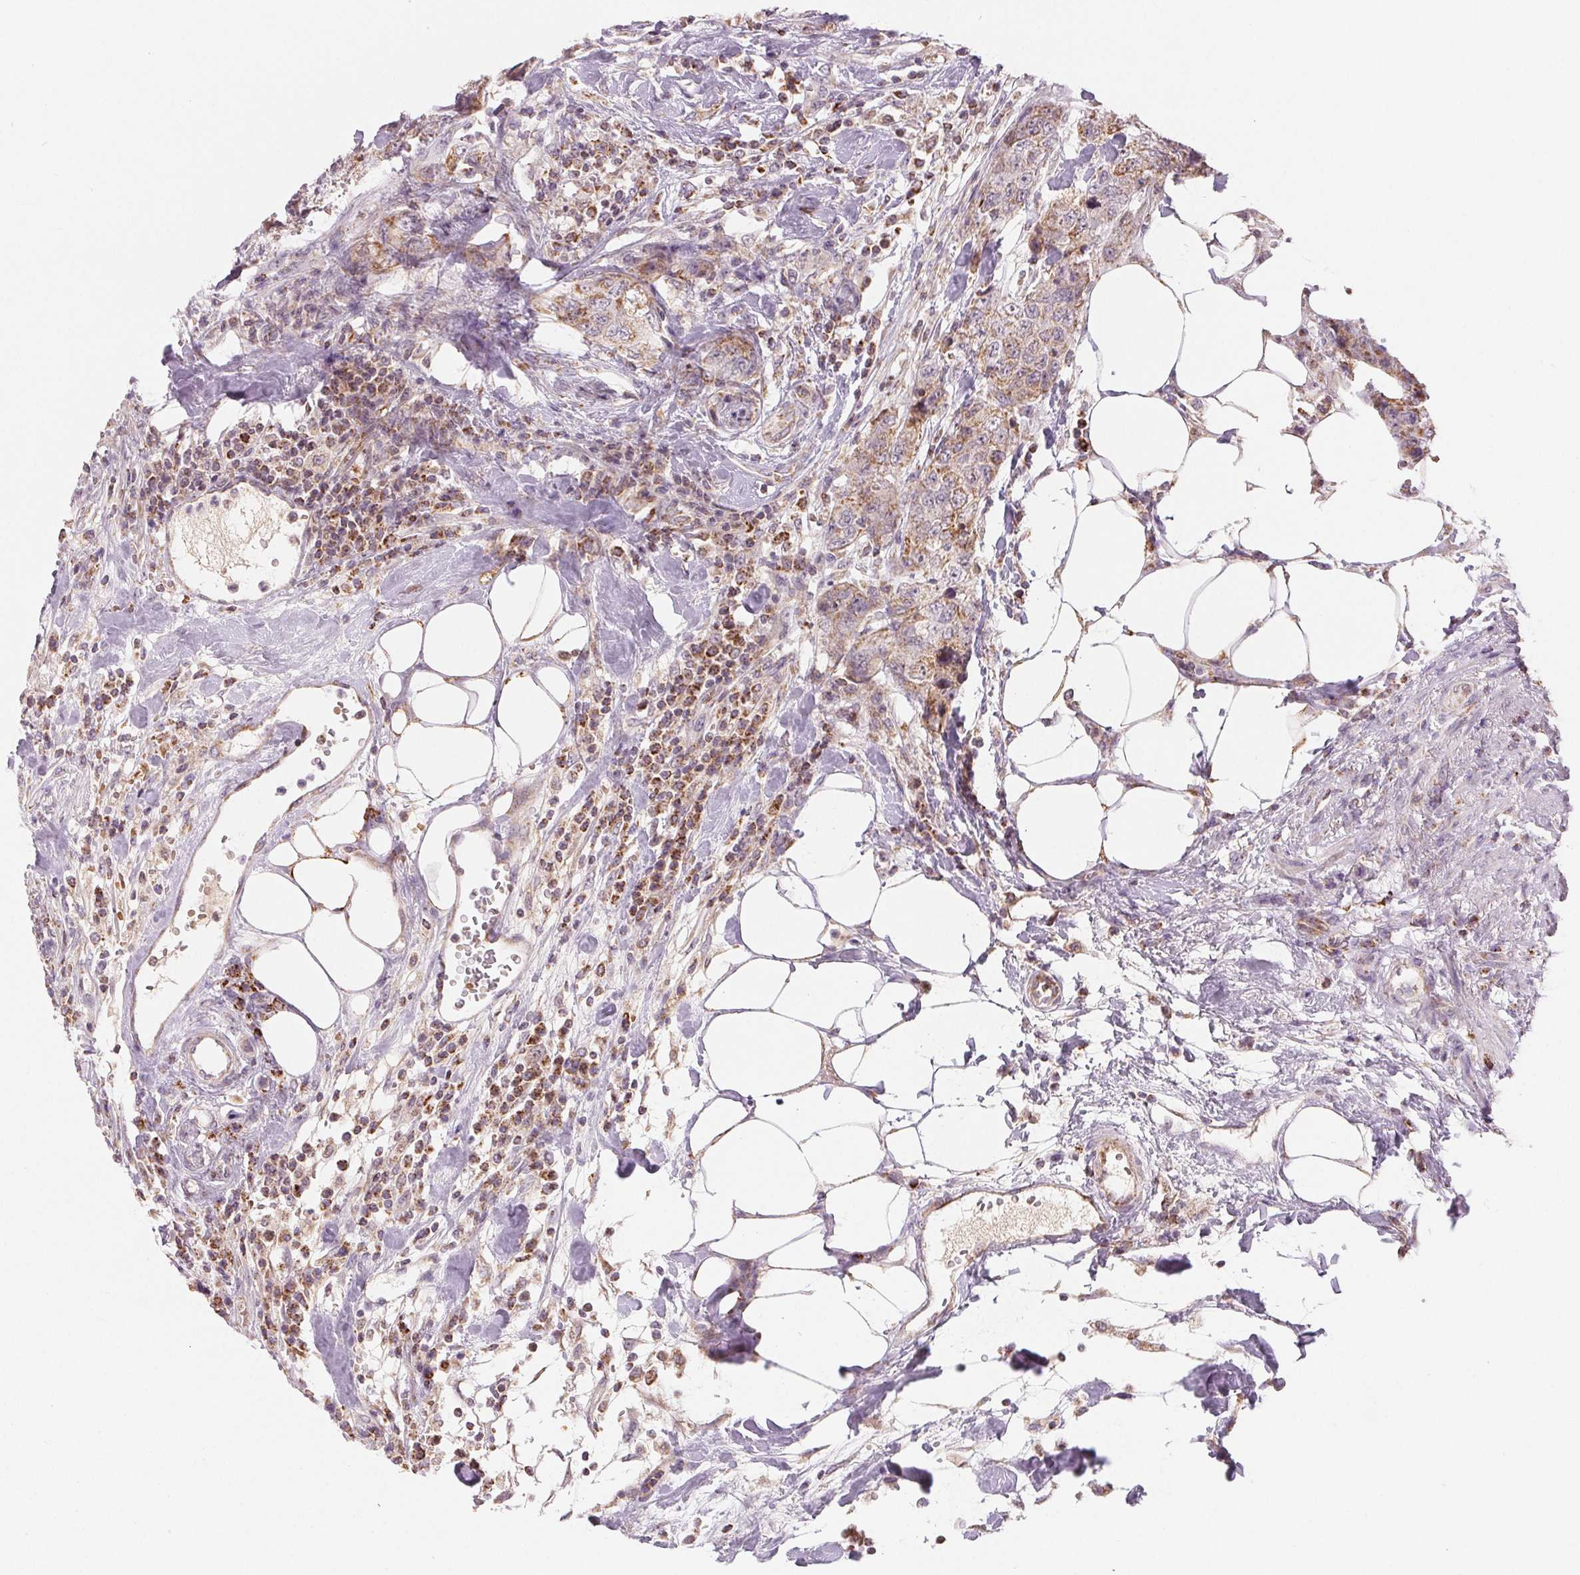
{"staining": {"intensity": "moderate", "quantity": "<25%", "location": "cytoplasmic/membranous"}, "tissue": "urothelial cancer", "cell_type": "Tumor cells", "image_type": "cancer", "snomed": [{"axis": "morphology", "description": "Urothelial carcinoma, High grade"}, {"axis": "topography", "description": "Urinary bladder"}], "caption": "High-magnification brightfield microscopy of high-grade urothelial carcinoma stained with DAB (brown) and counterstained with hematoxylin (blue). tumor cells exhibit moderate cytoplasmic/membranous positivity is appreciated in approximately<25% of cells.", "gene": "HINT2", "patient": {"sex": "female", "age": 78}}